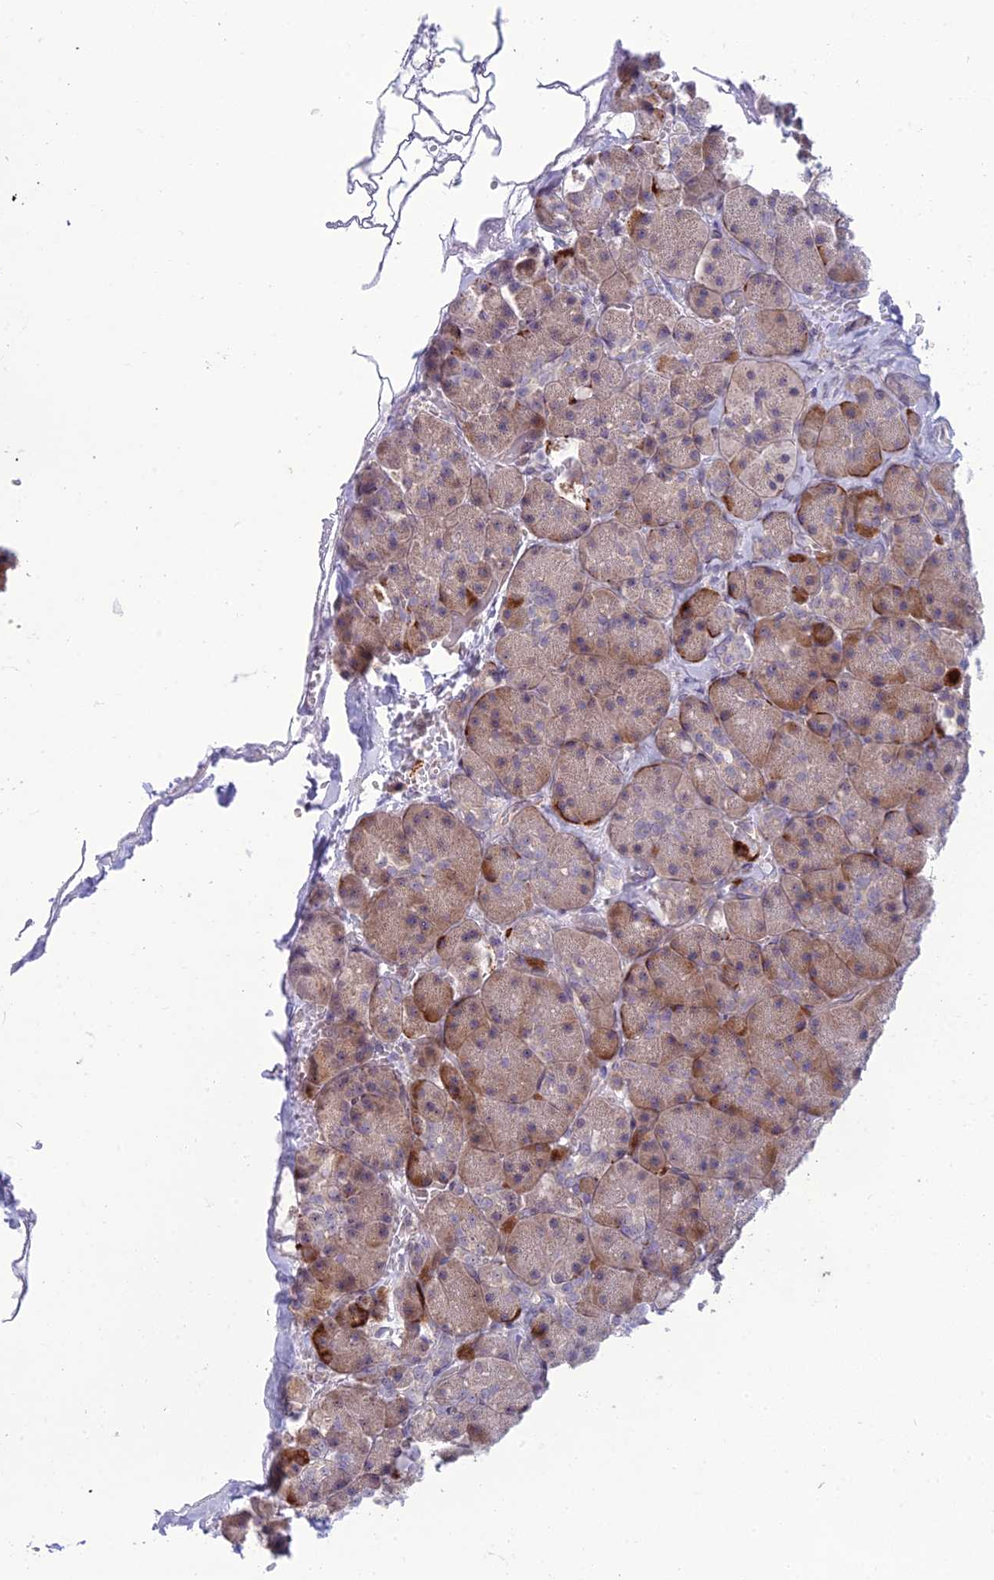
{"staining": {"intensity": "strong", "quantity": "<25%", "location": "cytoplasmic/membranous"}, "tissue": "pancreas", "cell_type": "Exocrine glandular cells", "image_type": "normal", "snomed": [{"axis": "morphology", "description": "Normal tissue, NOS"}, {"axis": "topography", "description": "Pancreas"}], "caption": "Protein staining reveals strong cytoplasmic/membranous expression in approximately <25% of exocrine glandular cells in unremarkable pancreas.", "gene": "DTX2", "patient": {"sex": "male", "age": 36}}